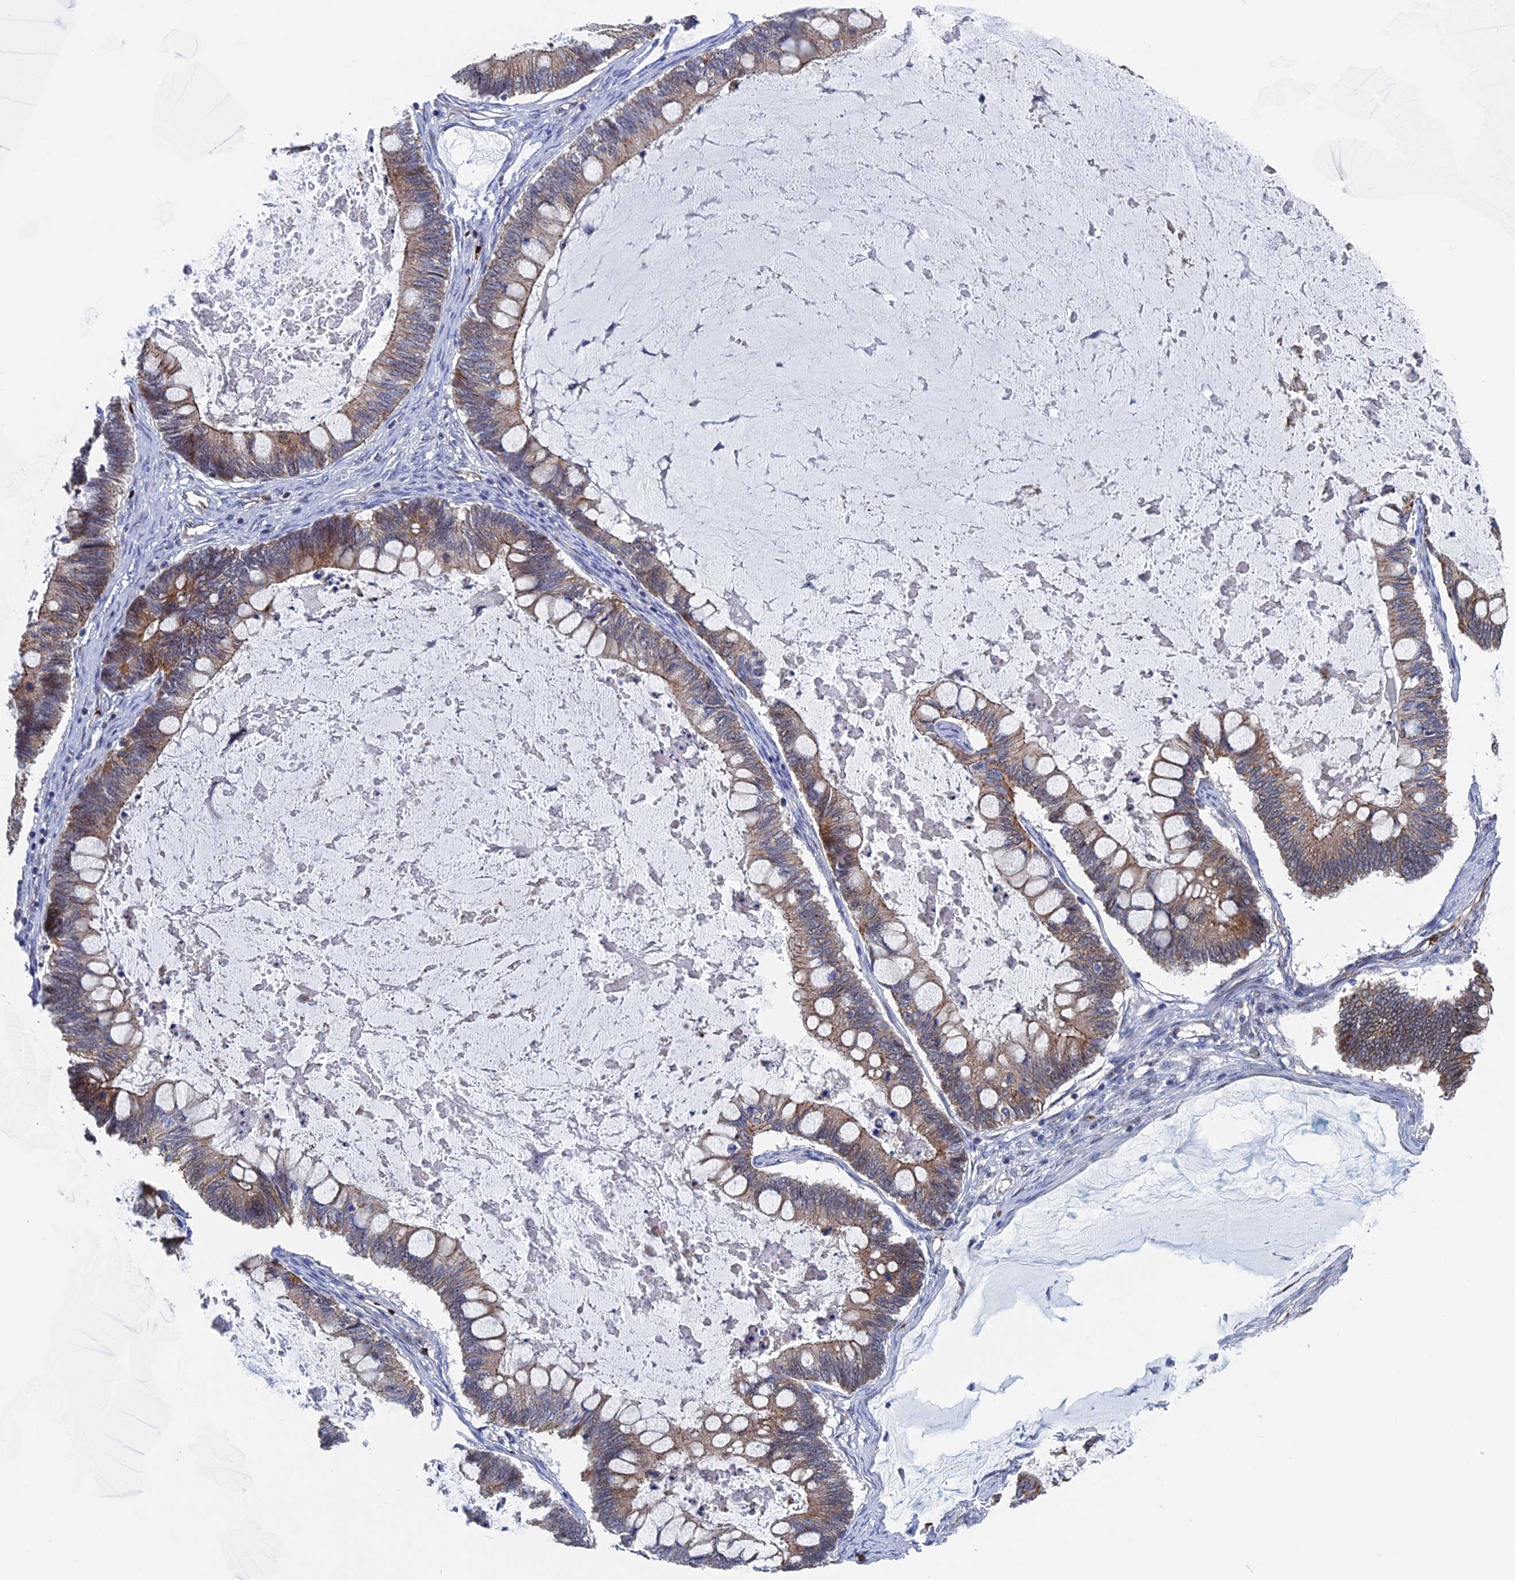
{"staining": {"intensity": "moderate", "quantity": ">75%", "location": "cytoplasmic/membranous"}, "tissue": "ovarian cancer", "cell_type": "Tumor cells", "image_type": "cancer", "snomed": [{"axis": "morphology", "description": "Cystadenocarcinoma, mucinous, NOS"}, {"axis": "topography", "description": "Ovary"}], "caption": "An image of ovarian cancer (mucinous cystadenocarcinoma) stained for a protein demonstrates moderate cytoplasmic/membranous brown staining in tumor cells.", "gene": "EXOSC9", "patient": {"sex": "female", "age": 61}}